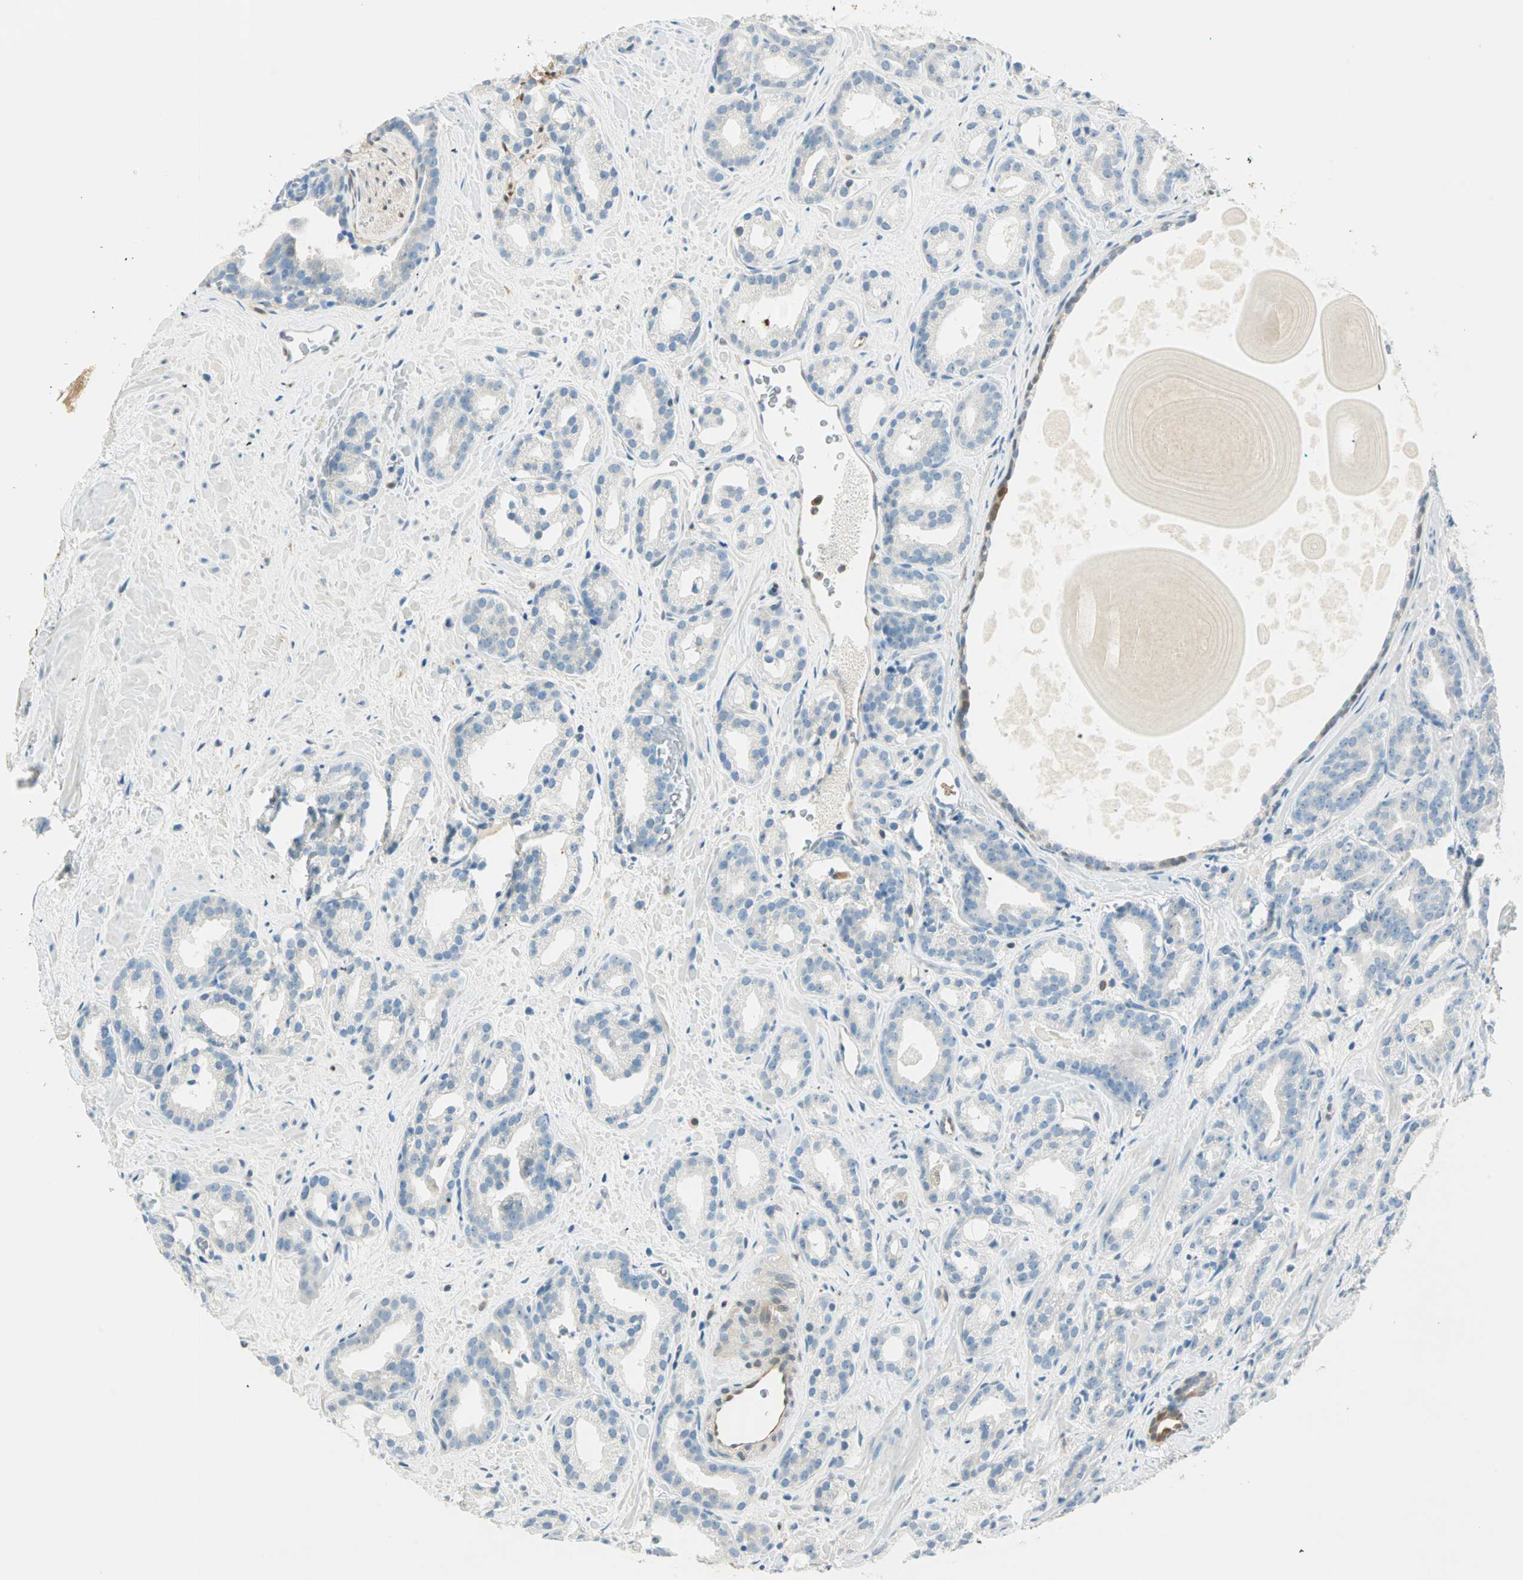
{"staining": {"intensity": "negative", "quantity": "none", "location": "none"}, "tissue": "prostate cancer", "cell_type": "Tumor cells", "image_type": "cancer", "snomed": [{"axis": "morphology", "description": "Adenocarcinoma, Low grade"}, {"axis": "topography", "description": "Prostate"}], "caption": "This is an immunohistochemistry (IHC) histopathology image of human prostate cancer. There is no staining in tumor cells.", "gene": "S100A1", "patient": {"sex": "male", "age": 63}}